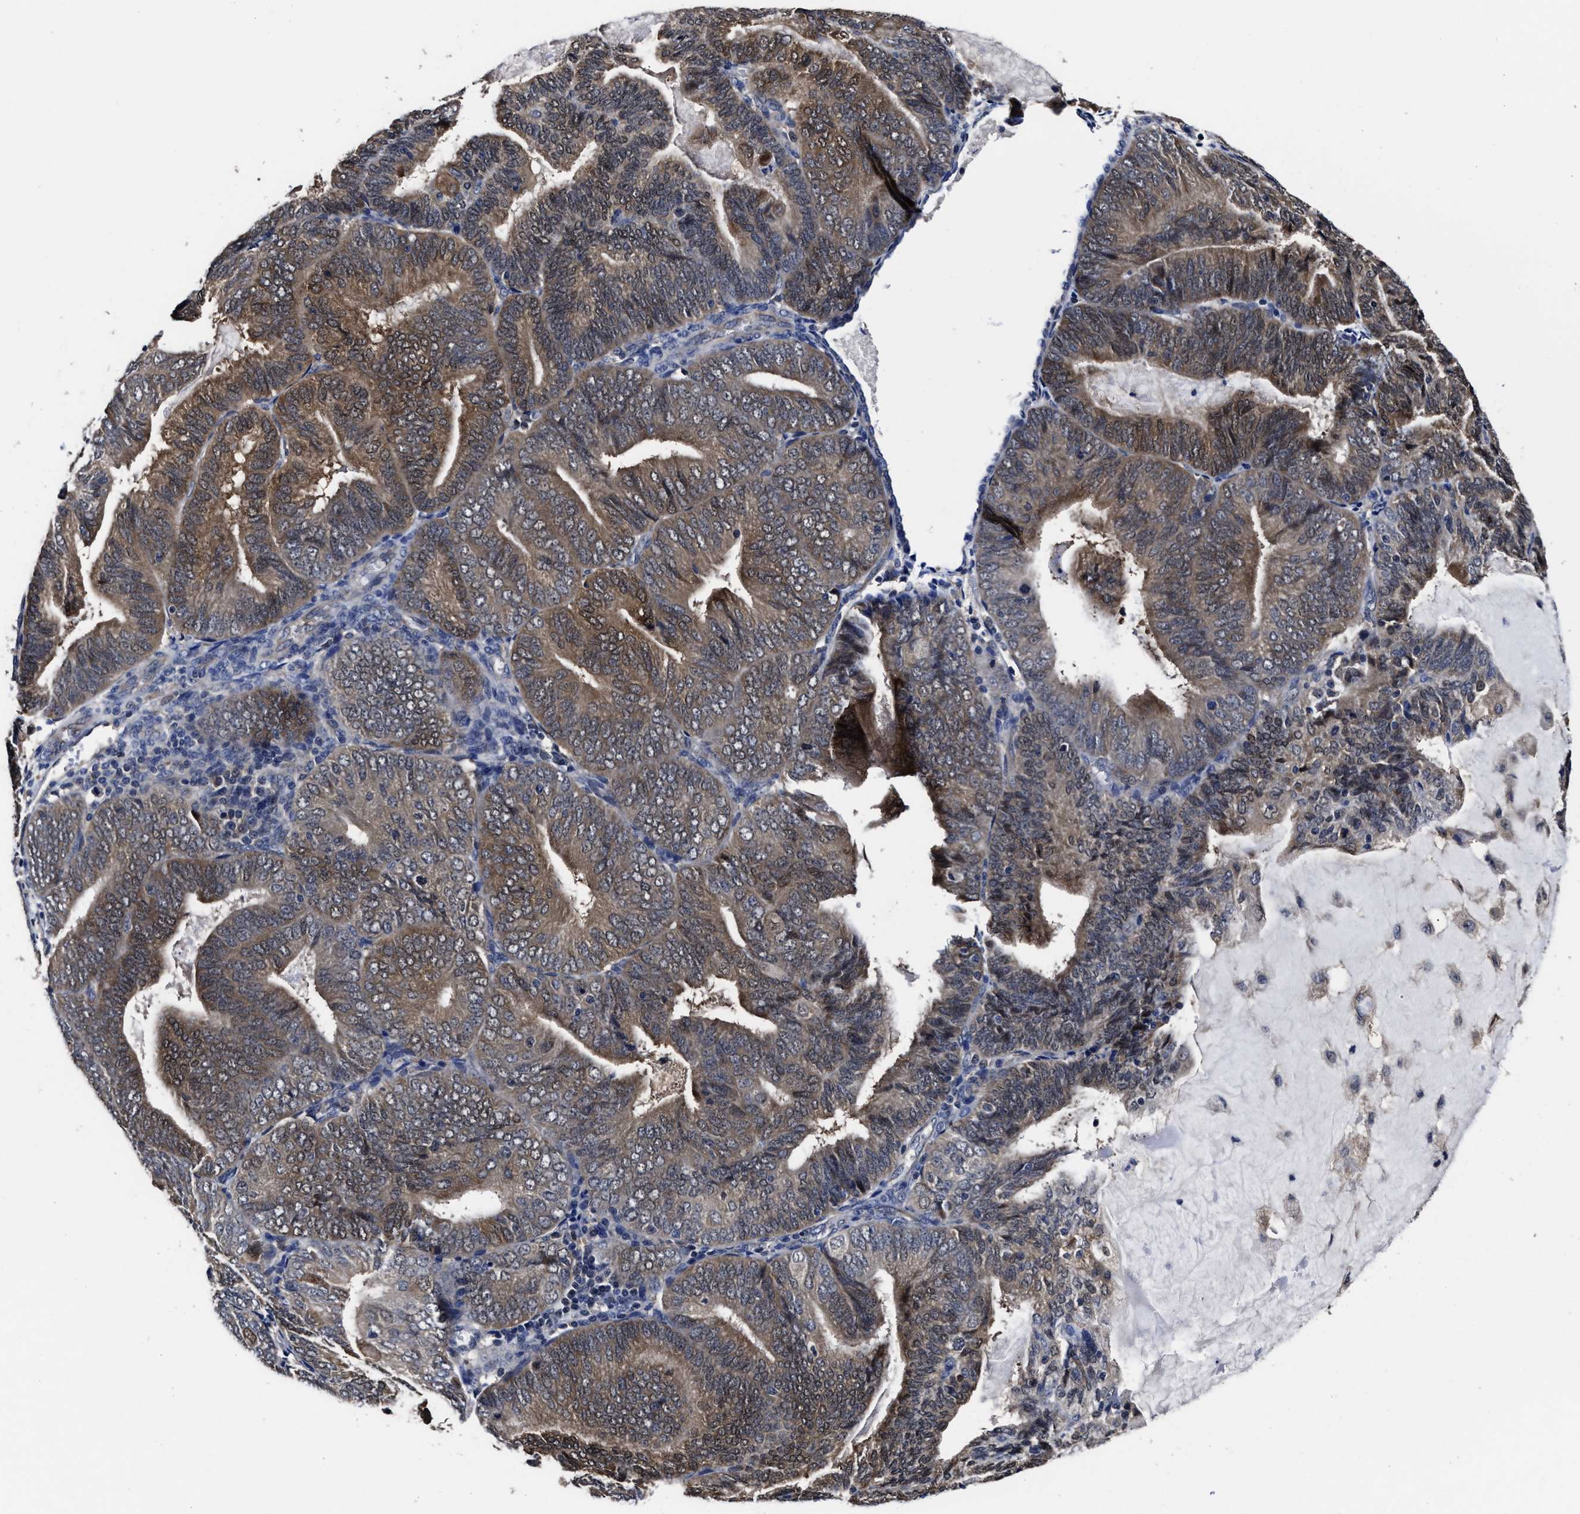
{"staining": {"intensity": "moderate", "quantity": "25%-75%", "location": "cytoplasmic/membranous"}, "tissue": "endometrial cancer", "cell_type": "Tumor cells", "image_type": "cancer", "snomed": [{"axis": "morphology", "description": "Adenocarcinoma, NOS"}, {"axis": "topography", "description": "Endometrium"}], "caption": "Immunohistochemical staining of adenocarcinoma (endometrial) displays medium levels of moderate cytoplasmic/membranous protein positivity in approximately 25%-75% of tumor cells. (DAB IHC, brown staining for protein, blue staining for nuclei).", "gene": "SOCS5", "patient": {"sex": "female", "age": 81}}